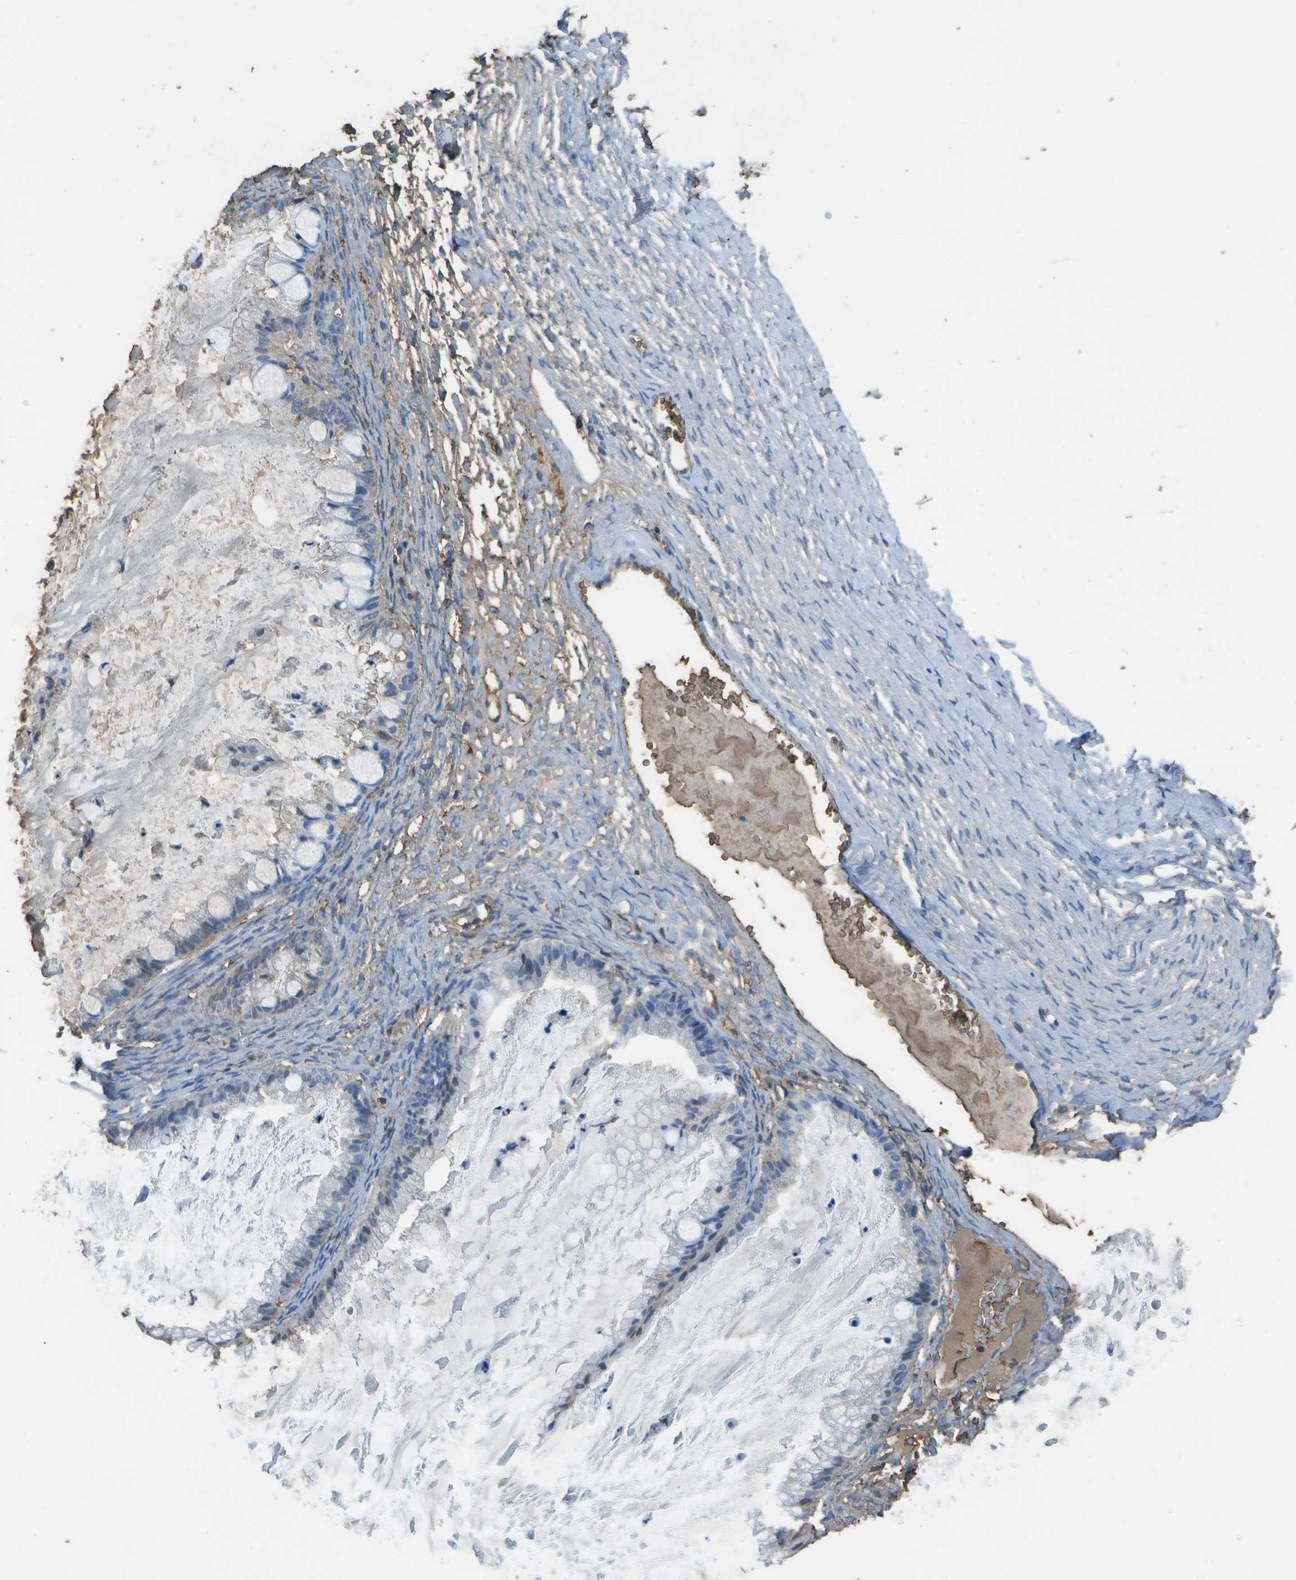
{"staining": {"intensity": "negative", "quantity": "none", "location": "none"}, "tissue": "ovarian cancer", "cell_type": "Tumor cells", "image_type": "cancer", "snomed": [{"axis": "morphology", "description": "Cystadenocarcinoma, mucinous, NOS"}, {"axis": "topography", "description": "Ovary"}], "caption": "Immunohistochemistry of ovarian mucinous cystadenocarcinoma reveals no positivity in tumor cells.", "gene": "CYP4F11", "patient": {"sex": "female", "age": 57}}